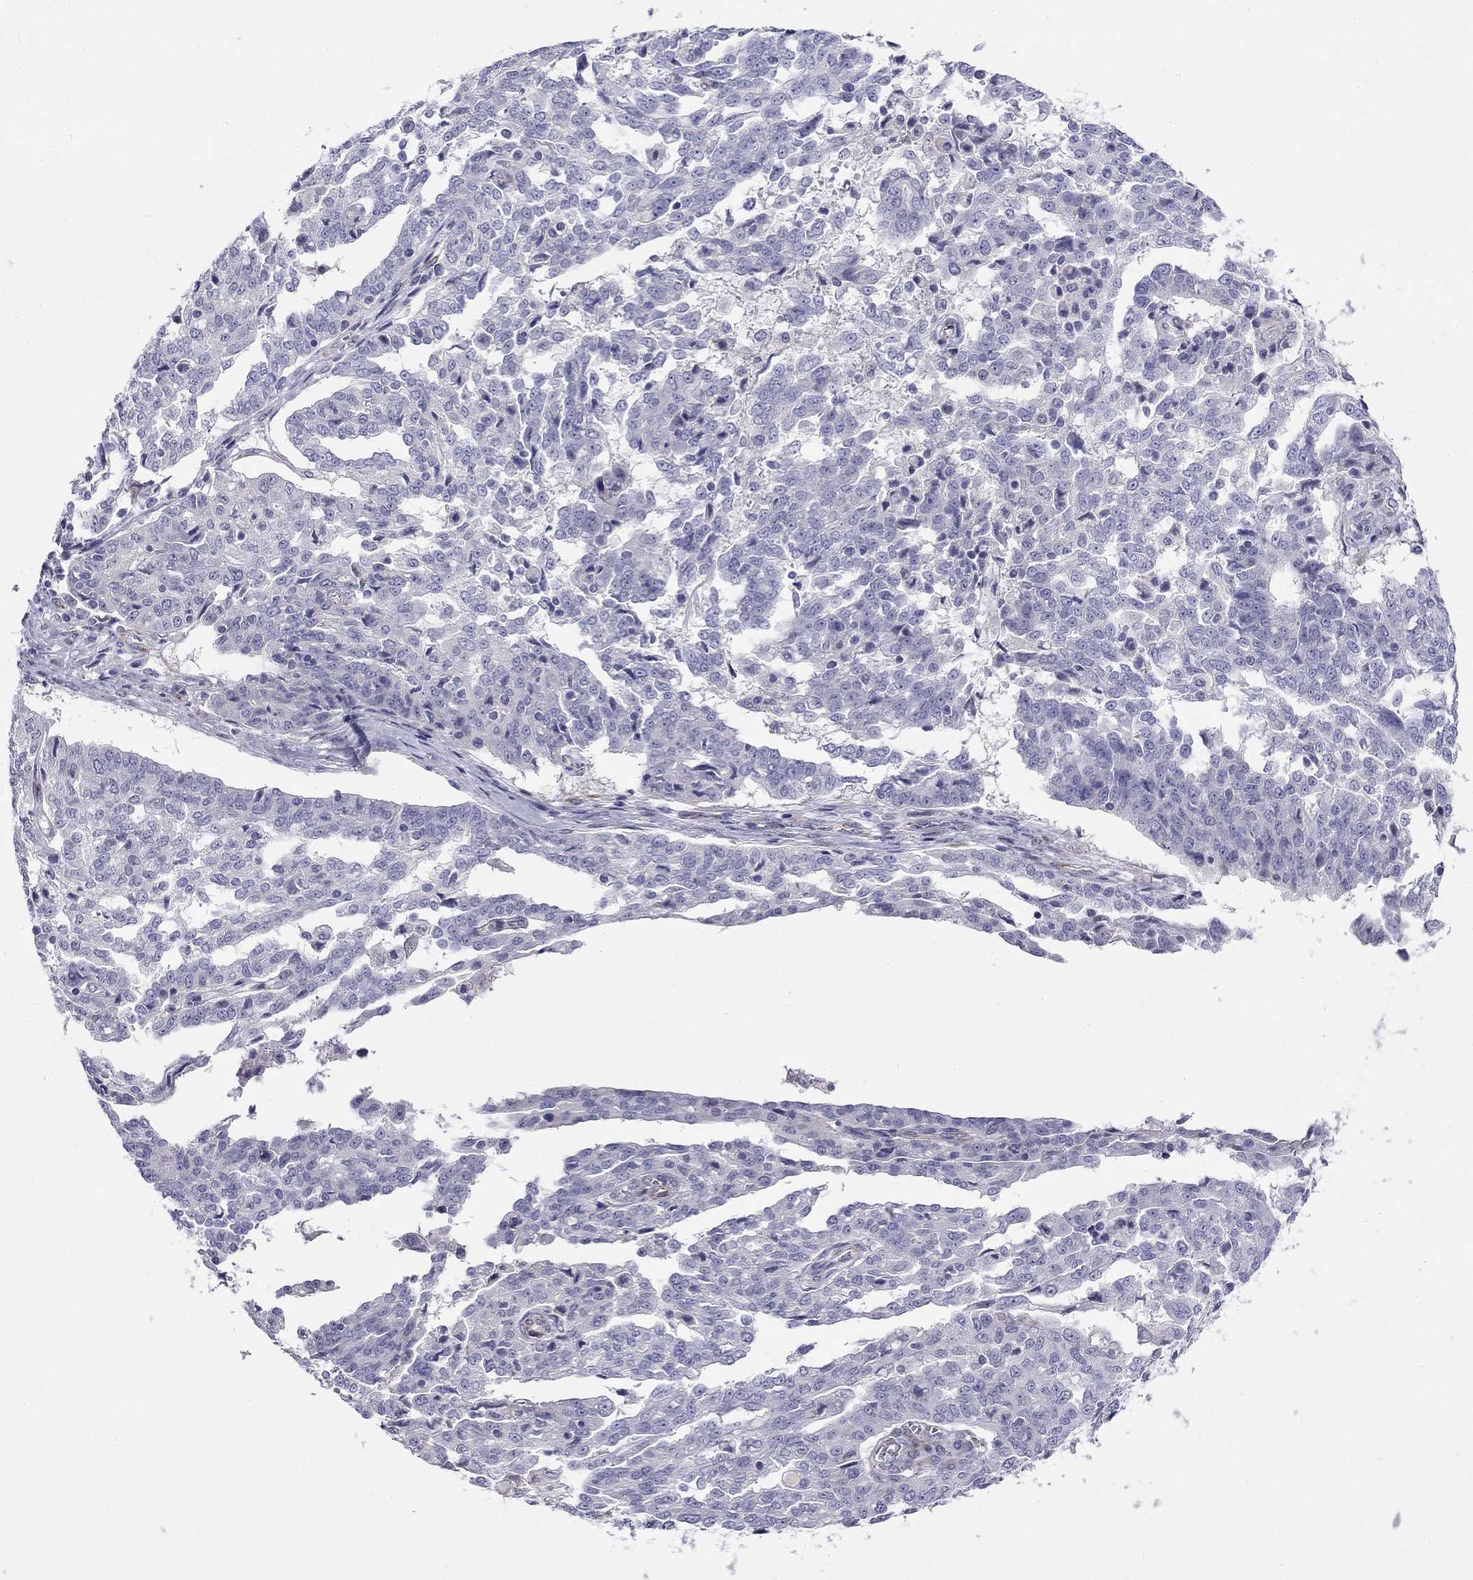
{"staining": {"intensity": "negative", "quantity": "none", "location": "none"}, "tissue": "ovarian cancer", "cell_type": "Tumor cells", "image_type": "cancer", "snomed": [{"axis": "morphology", "description": "Cystadenocarcinoma, serous, NOS"}, {"axis": "topography", "description": "Ovary"}], "caption": "Immunohistochemical staining of ovarian serous cystadenocarcinoma demonstrates no significant positivity in tumor cells. (DAB immunohistochemistry visualized using brightfield microscopy, high magnification).", "gene": "RTL1", "patient": {"sex": "female", "age": 67}}